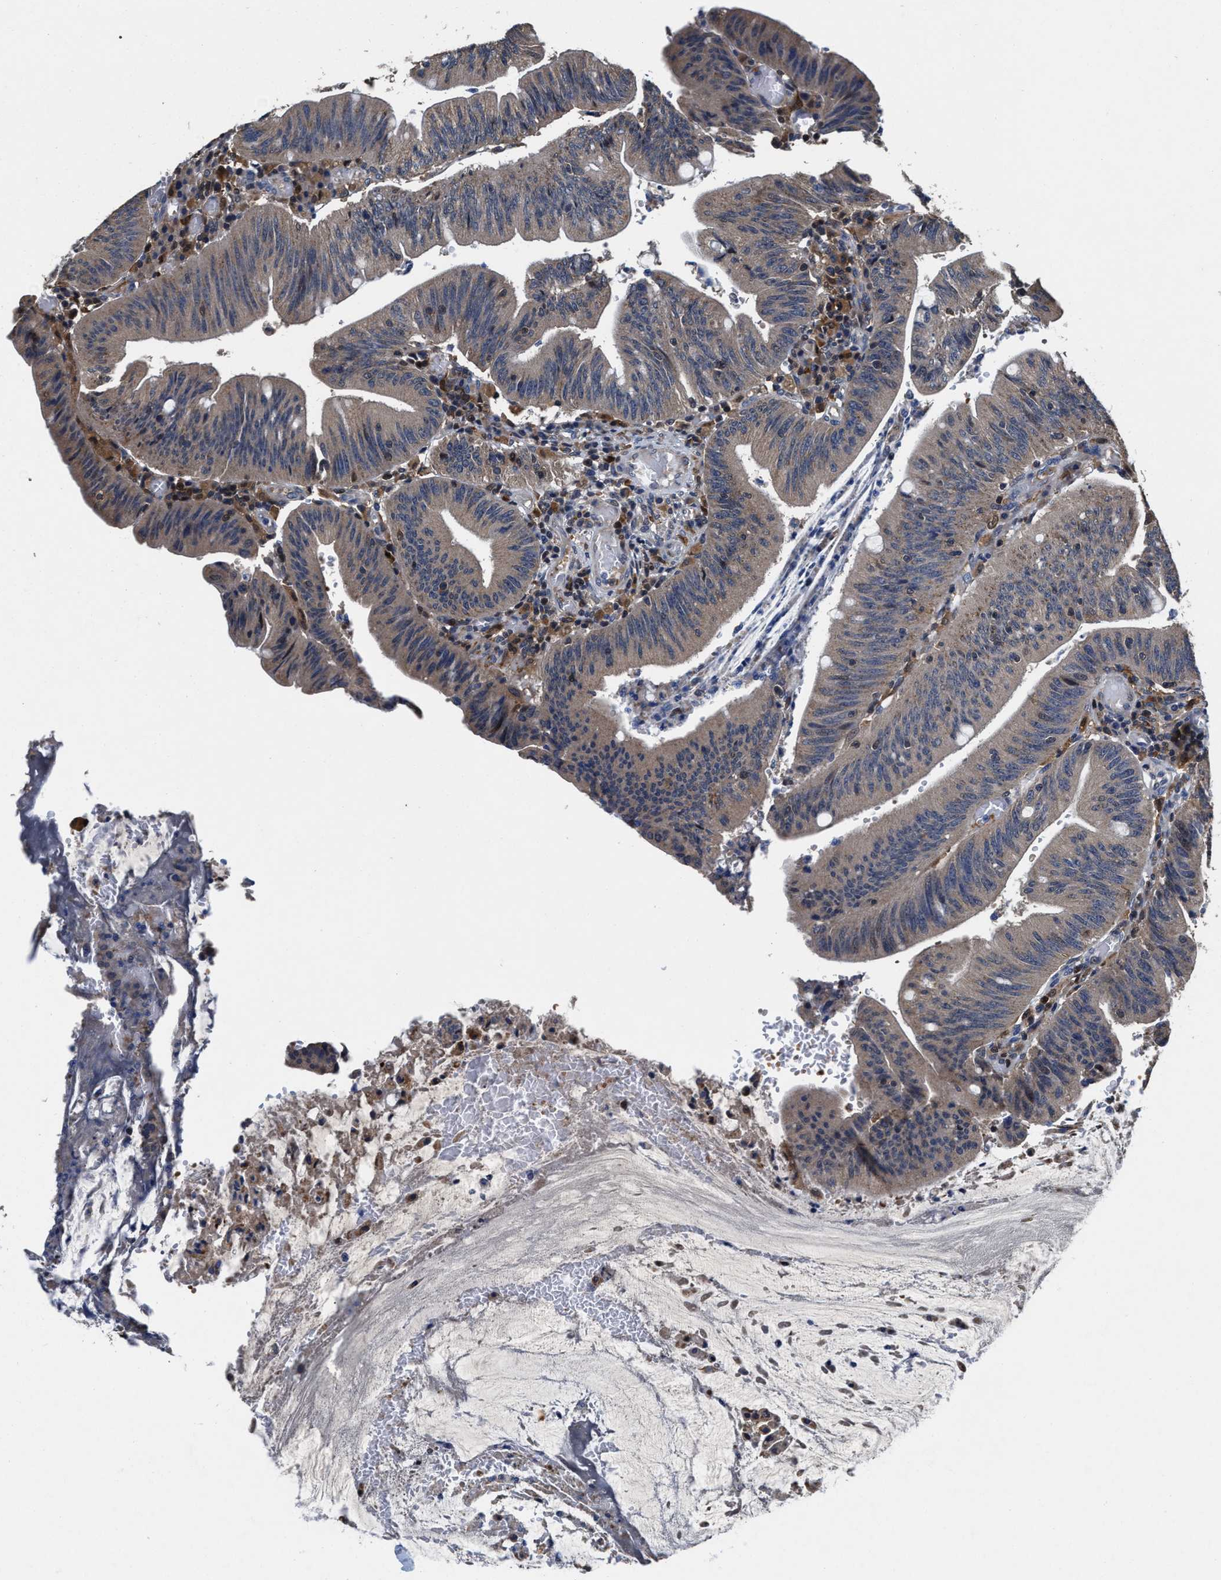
{"staining": {"intensity": "weak", "quantity": ">75%", "location": "cytoplasmic/membranous"}, "tissue": "colorectal cancer", "cell_type": "Tumor cells", "image_type": "cancer", "snomed": [{"axis": "morphology", "description": "Normal tissue, NOS"}, {"axis": "morphology", "description": "Adenocarcinoma, NOS"}, {"axis": "topography", "description": "Rectum"}], "caption": "Human adenocarcinoma (colorectal) stained with a brown dye shows weak cytoplasmic/membranous positive positivity in approximately >75% of tumor cells.", "gene": "RGS10", "patient": {"sex": "female", "age": 66}}